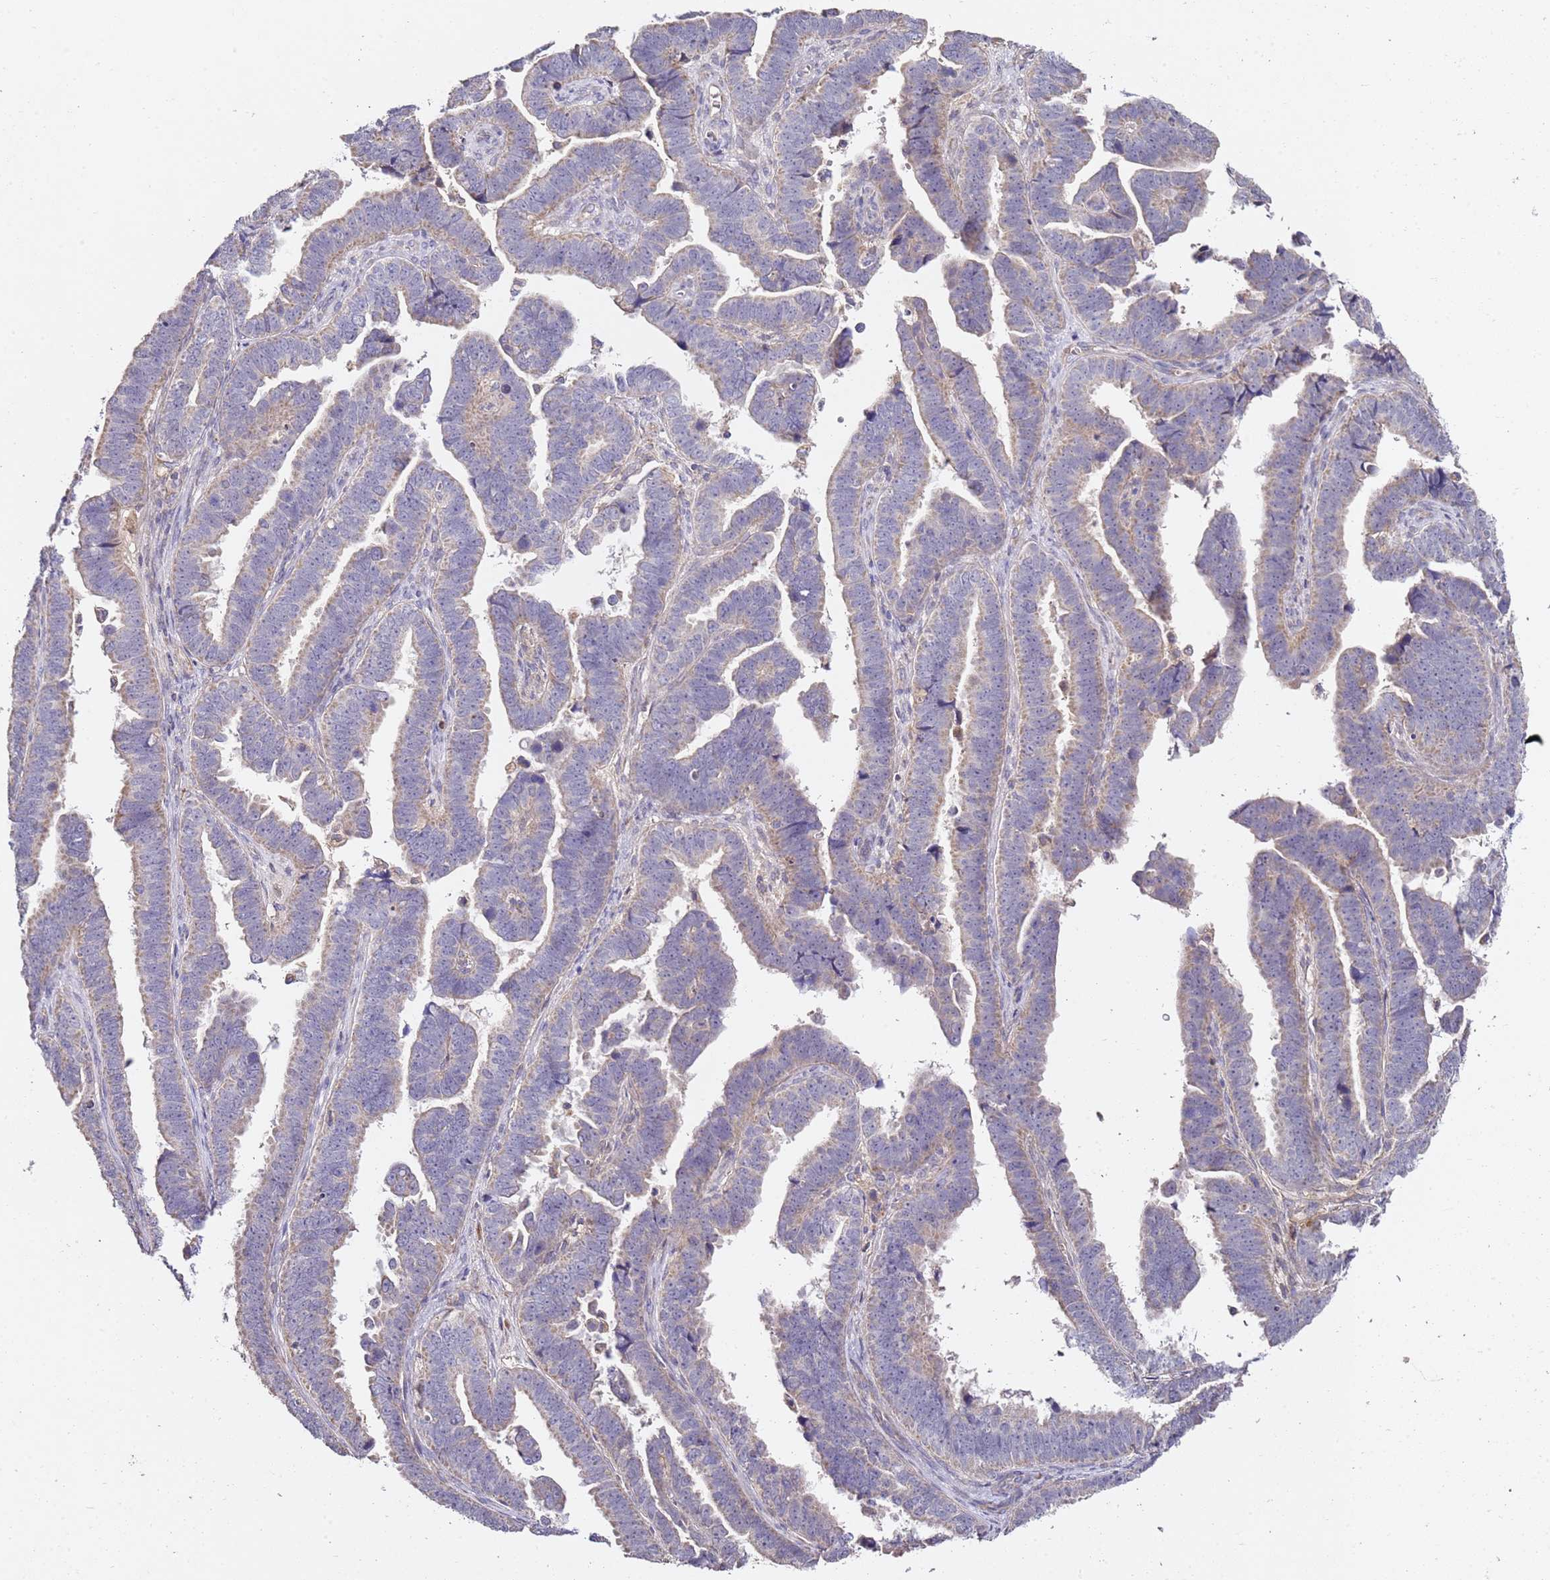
{"staining": {"intensity": "weak", "quantity": "25%-75%", "location": "cytoplasmic/membranous"}, "tissue": "endometrial cancer", "cell_type": "Tumor cells", "image_type": "cancer", "snomed": [{"axis": "morphology", "description": "Adenocarcinoma, NOS"}, {"axis": "topography", "description": "Endometrium"}], "caption": "Adenocarcinoma (endometrial) was stained to show a protein in brown. There is low levels of weak cytoplasmic/membranous staining in approximately 25%-75% of tumor cells.", "gene": "OR2B11", "patient": {"sex": "female", "age": 75}}